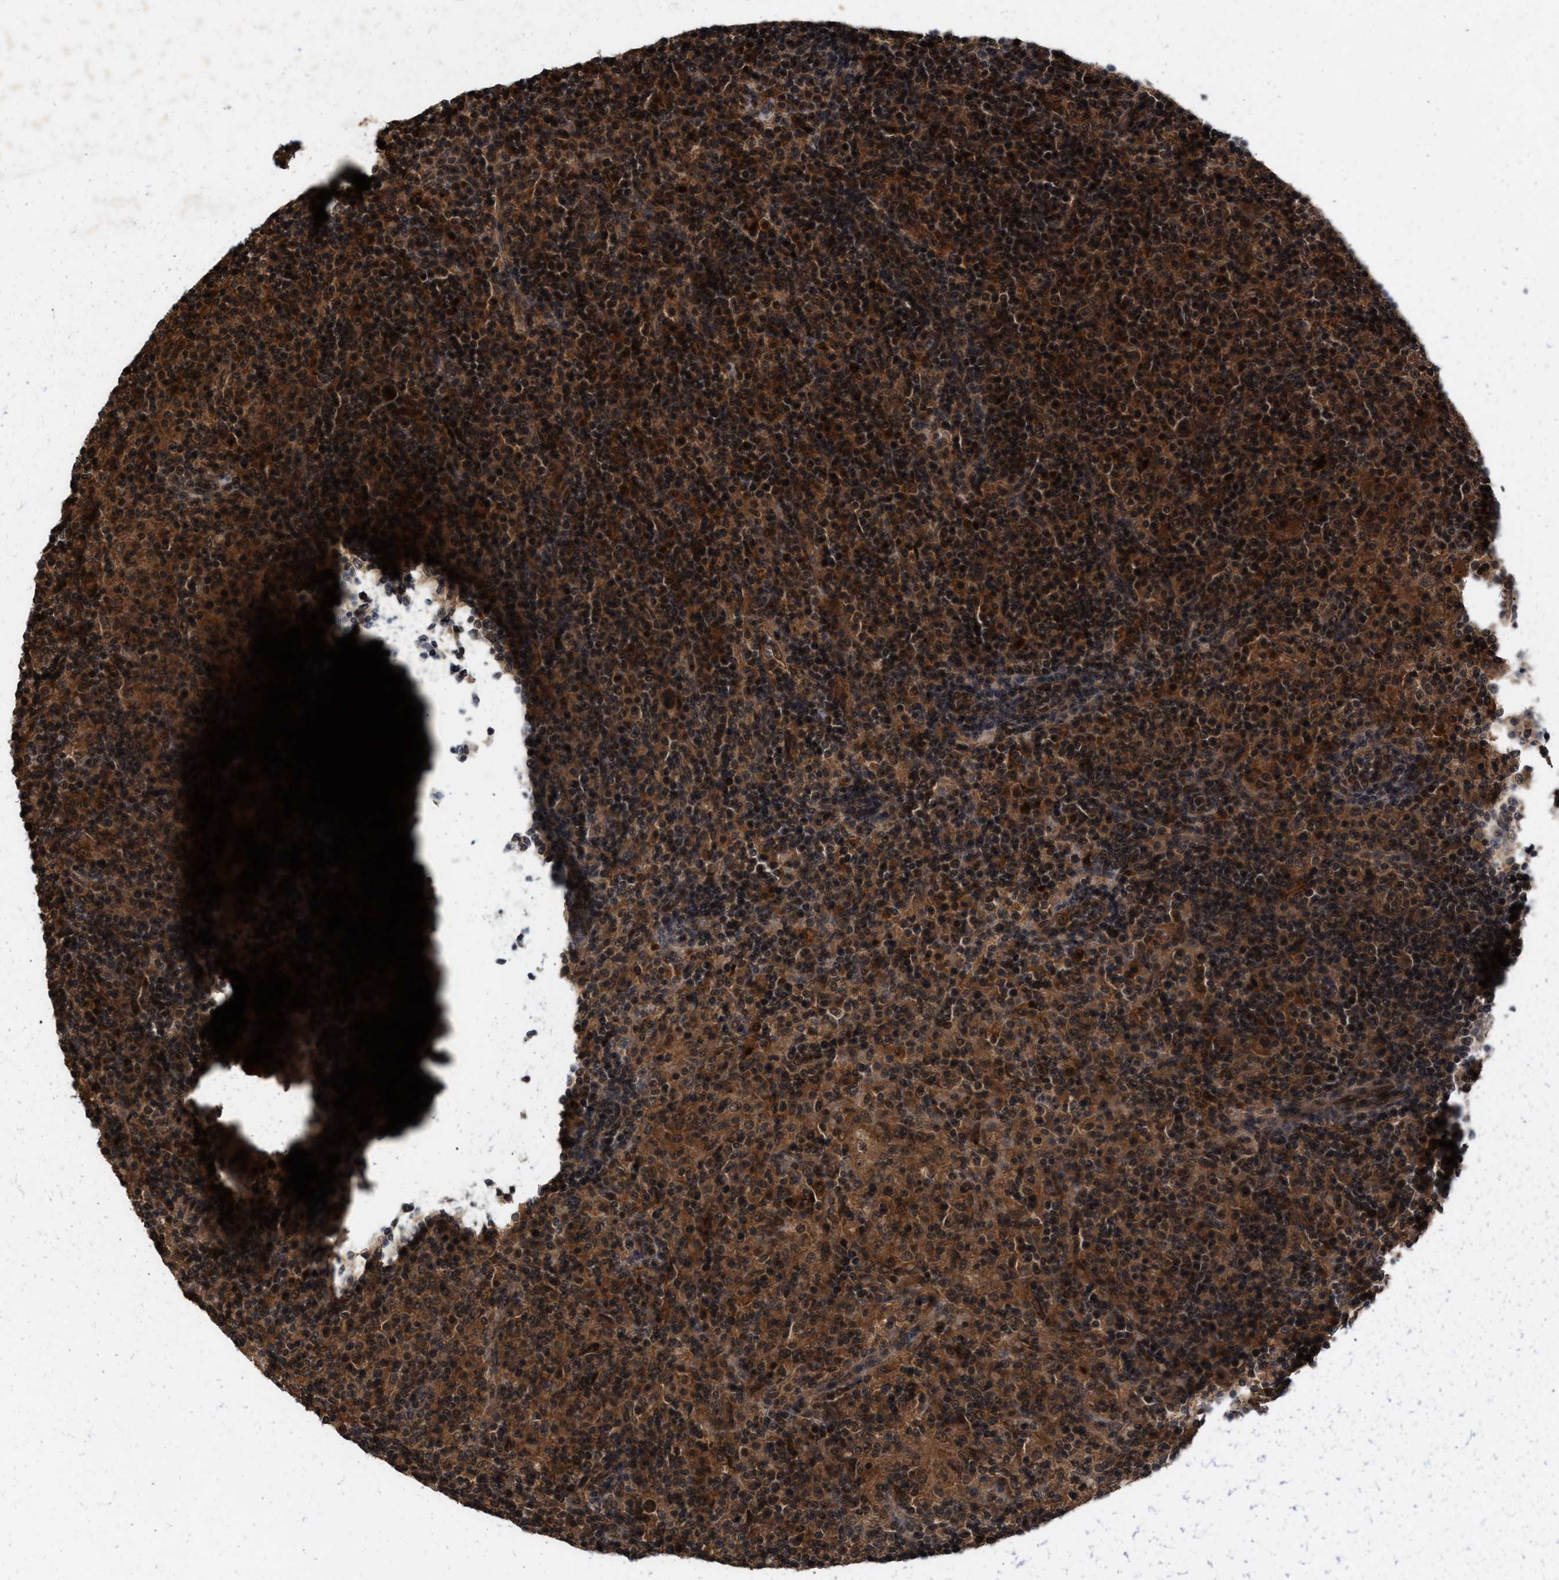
{"staining": {"intensity": "strong", "quantity": ">75%", "location": "nuclear"}, "tissue": "lymphoma", "cell_type": "Tumor cells", "image_type": "cancer", "snomed": [{"axis": "morphology", "description": "Hodgkin's disease, NOS"}, {"axis": "topography", "description": "Lymph node"}], "caption": "This image reveals IHC staining of human lymphoma, with high strong nuclear staining in approximately >75% of tumor cells.", "gene": "RUSC2", "patient": {"sex": "male", "age": 70}}